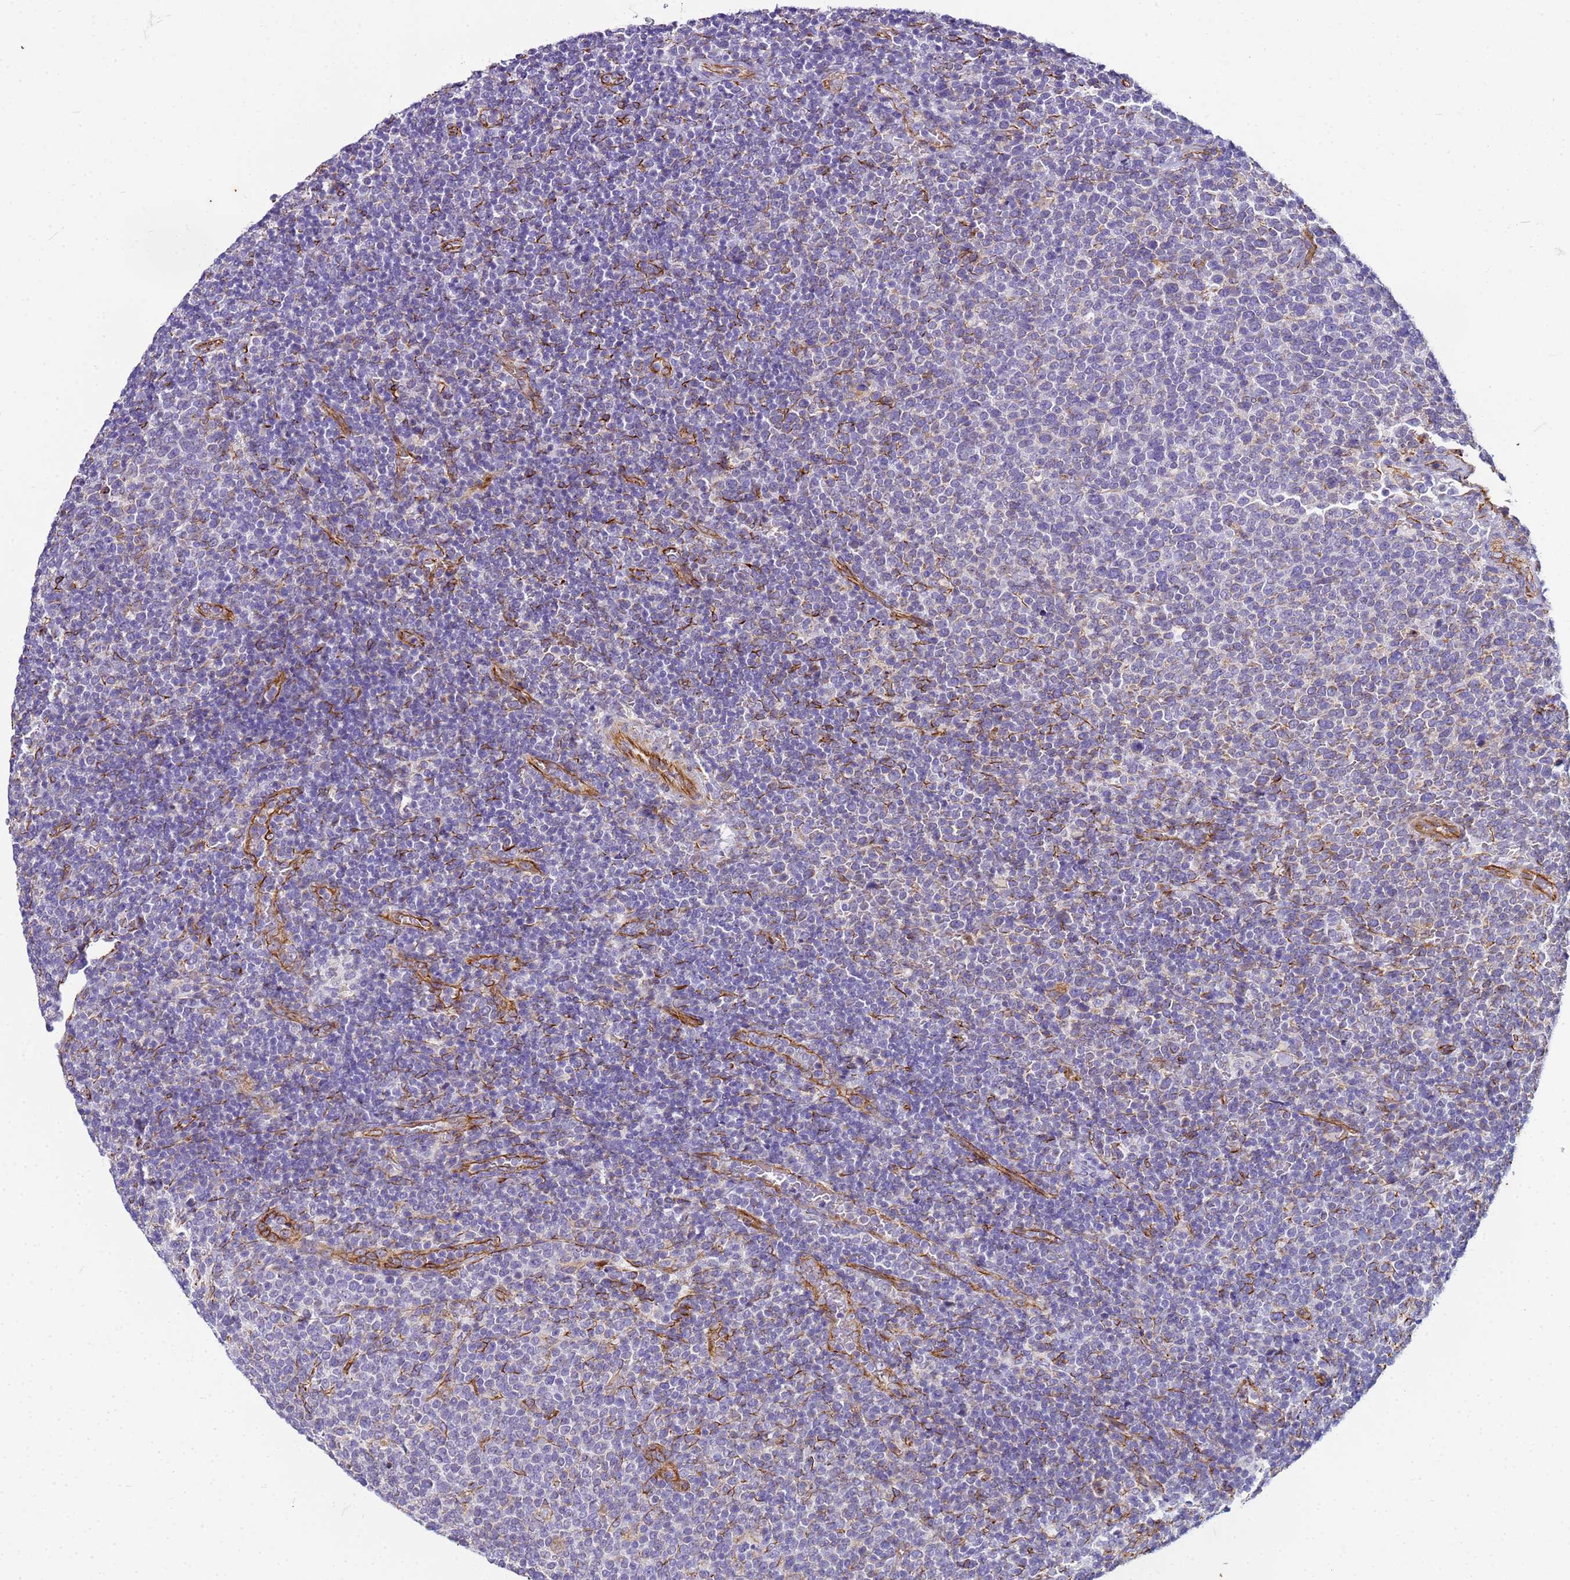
{"staining": {"intensity": "negative", "quantity": "none", "location": "none"}, "tissue": "lymphoma", "cell_type": "Tumor cells", "image_type": "cancer", "snomed": [{"axis": "morphology", "description": "Malignant lymphoma, non-Hodgkin's type, High grade"}, {"axis": "topography", "description": "Lymph node"}], "caption": "This is an immunohistochemistry image of high-grade malignant lymphoma, non-Hodgkin's type. There is no positivity in tumor cells.", "gene": "UBXN2B", "patient": {"sex": "male", "age": 61}}